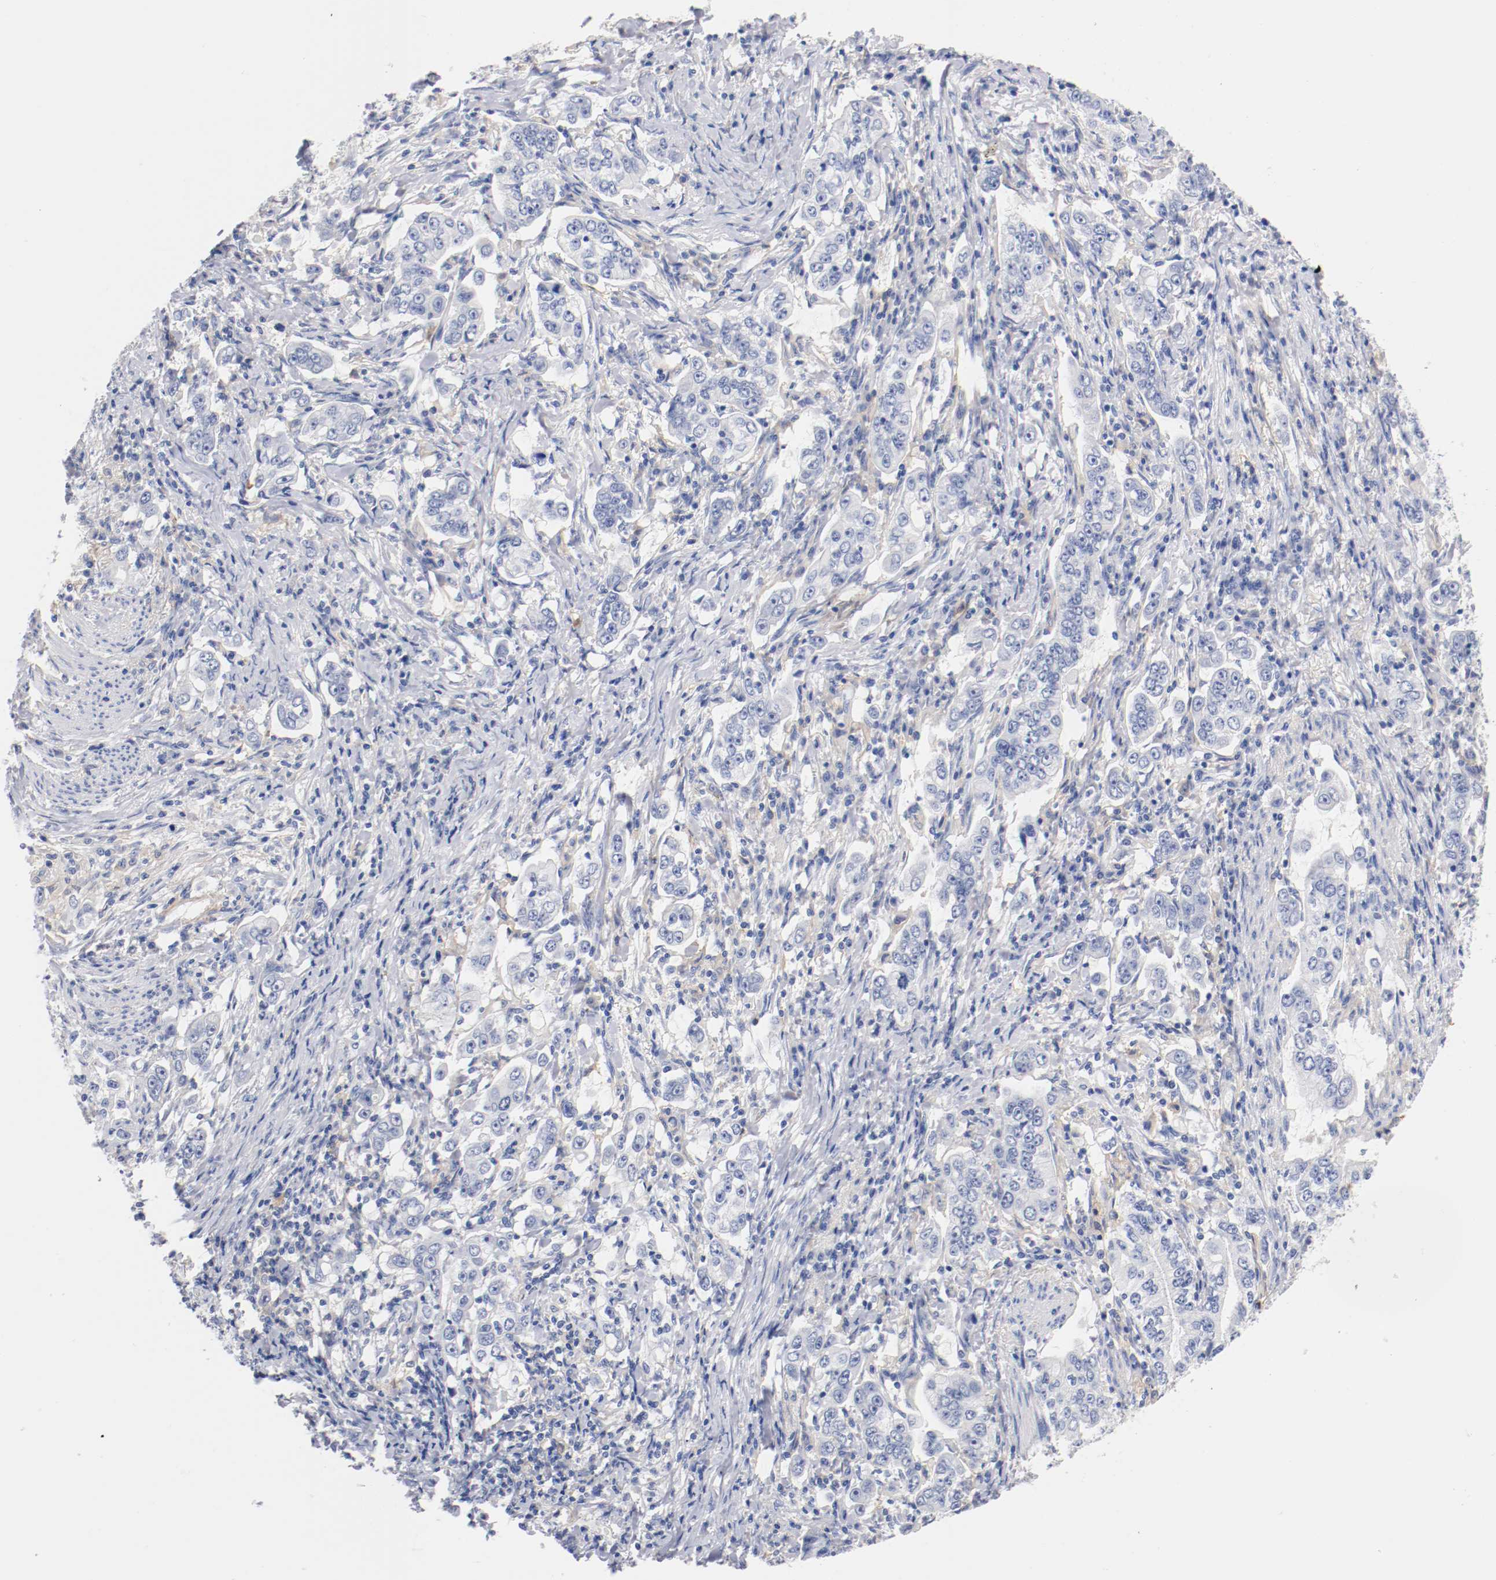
{"staining": {"intensity": "negative", "quantity": "none", "location": "none"}, "tissue": "stomach cancer", "cell_type": "Tumor cells", "image_type": "cancer", "snomed": [{"axis": "morphology", "description": "Adenocarcinoma, NOS"}, {"axis": "topography", "description": "Stomach, lower"}], "caption": "There is no significant positivity in tumor cells of adenocarcinoma (stomach).", "gene": "FGFBP1", "patient": {"sex": "female", "age": 72}}